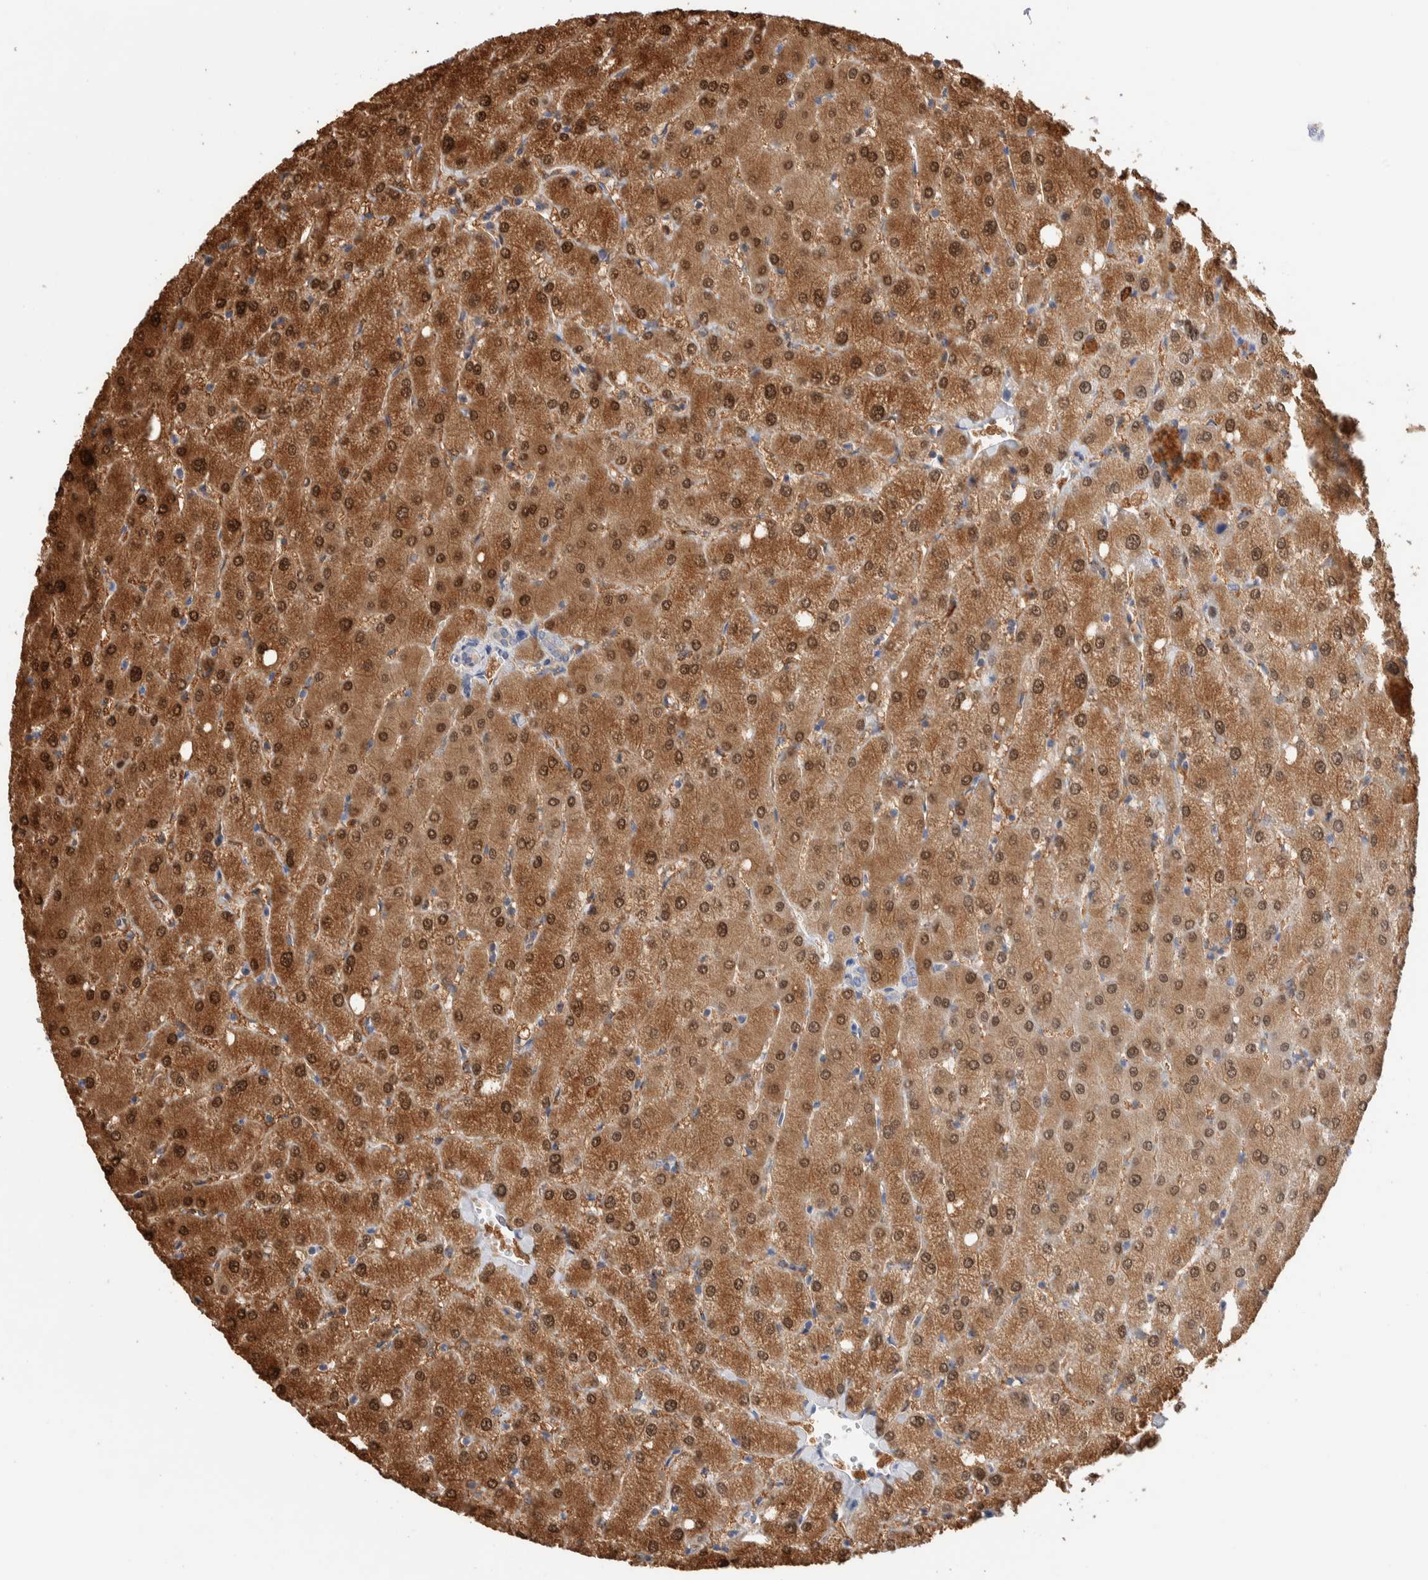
{"staining": {"intensity": "negative", "quantity": "none", "location": "none"}, "tissue": "liver", "cell_type": "Cholangiocytes", "image_type": "normal", "snomed": [{"axis": "morphology", "description": "Normal tissue, NOS"}, {"axis": "topography", "description": "Liver"}], "caption": "There is no significant staining in cholangiocytes of liver. (DAB immunohistochemistry visualized using brightfield microscopy, high magnification).", "gene": "METRNL", "patient": {"sex": "female", "age": 54}}